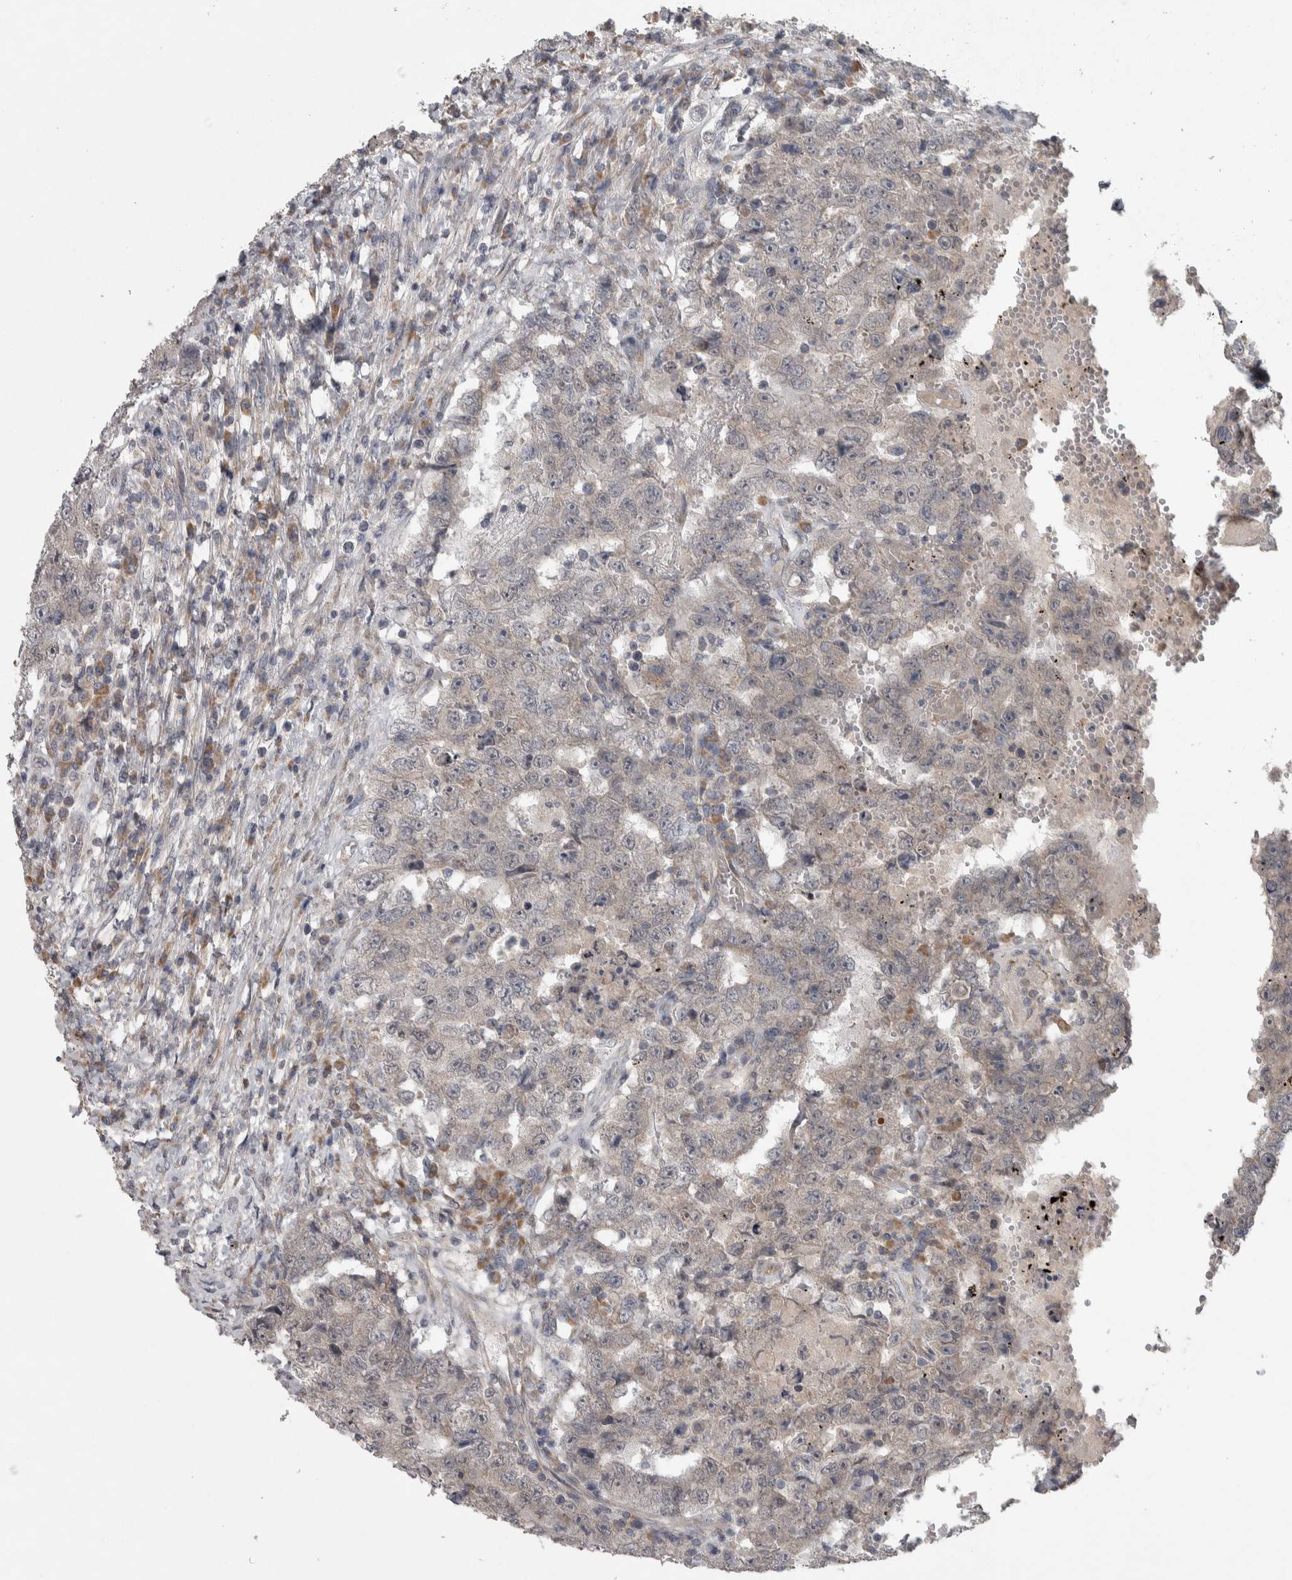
{"staining": {"intensity": "negative", "quantity": "none", "location": "none"}, "tissue": "testis cancer", "cell_type": "Tumor cells", "image_type": "cancer", "snomed": [{"axis": "morphology", "description": "Carcinoma, Embryonal, NOS"}, {"axis": "topography", "description": "Testis"}], "caption": "Human testis cancer (embryonal carcinoma) stained for a protein using immunohistochemistry (IHC) exhibits no positivity in tumor cells.", "gene": "SRP68", "patient": {"sex": "male", "age": 26}}